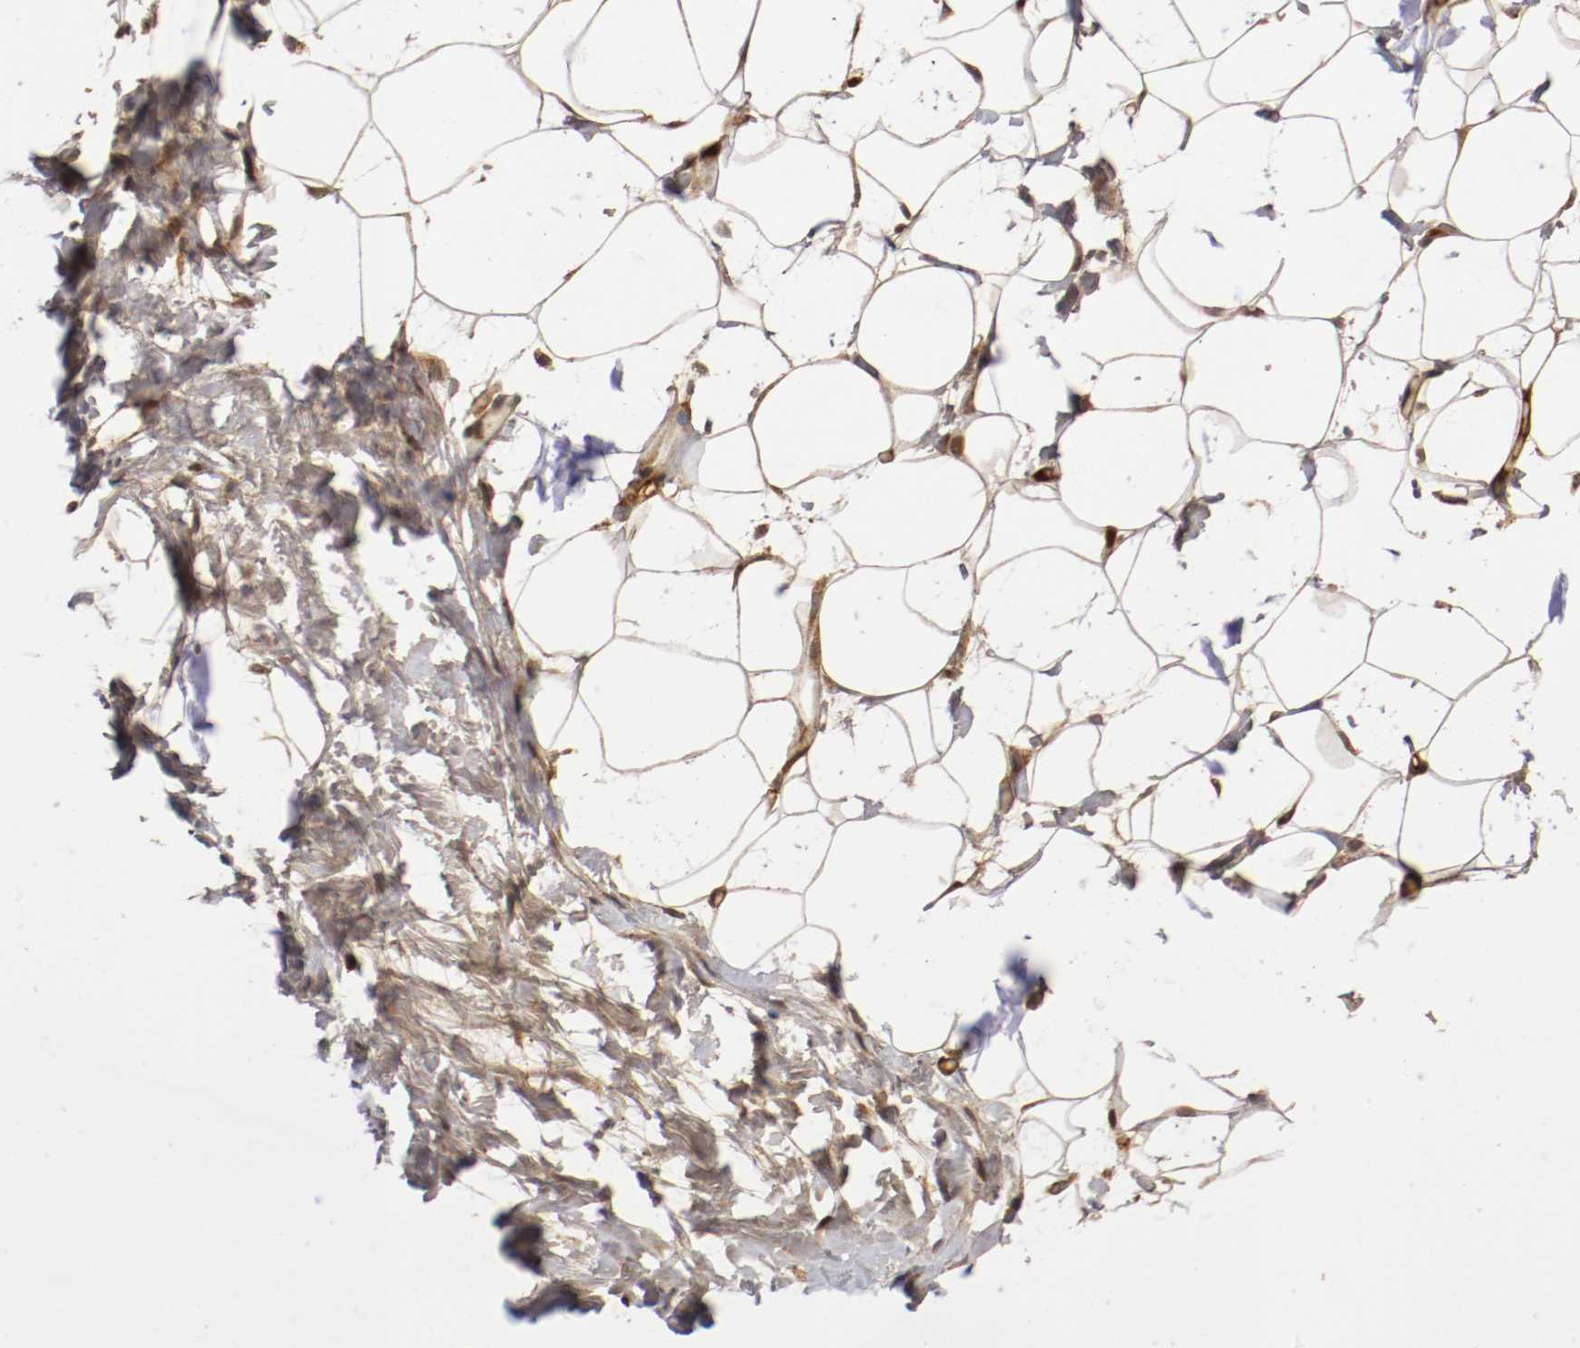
{"staining": {"intensity": "moderate", "quantity": ">75%", "location": "cytoplasmic/membranous"}, "tissue": "adipose tissue", "cell_type": "Adipocytes", "image_type": "normal", "snomed": [{"axis": "morphology", "description": "Normal tissue, NOS"}, {"axis": "topography", "description": "Breast"}, {"axis": "topography", "description": "Soft tissue"}], "caption": "Protein analysis of benign adipose tissue shows moderate cytoplasmic/membranous positivity in about >75% of adipocytes. (brown staining indicates protein expression, while blue staining denotes nuclei).", "gene": "TNFRSF1B", "patient": {"sex": "female", "age": 25}}